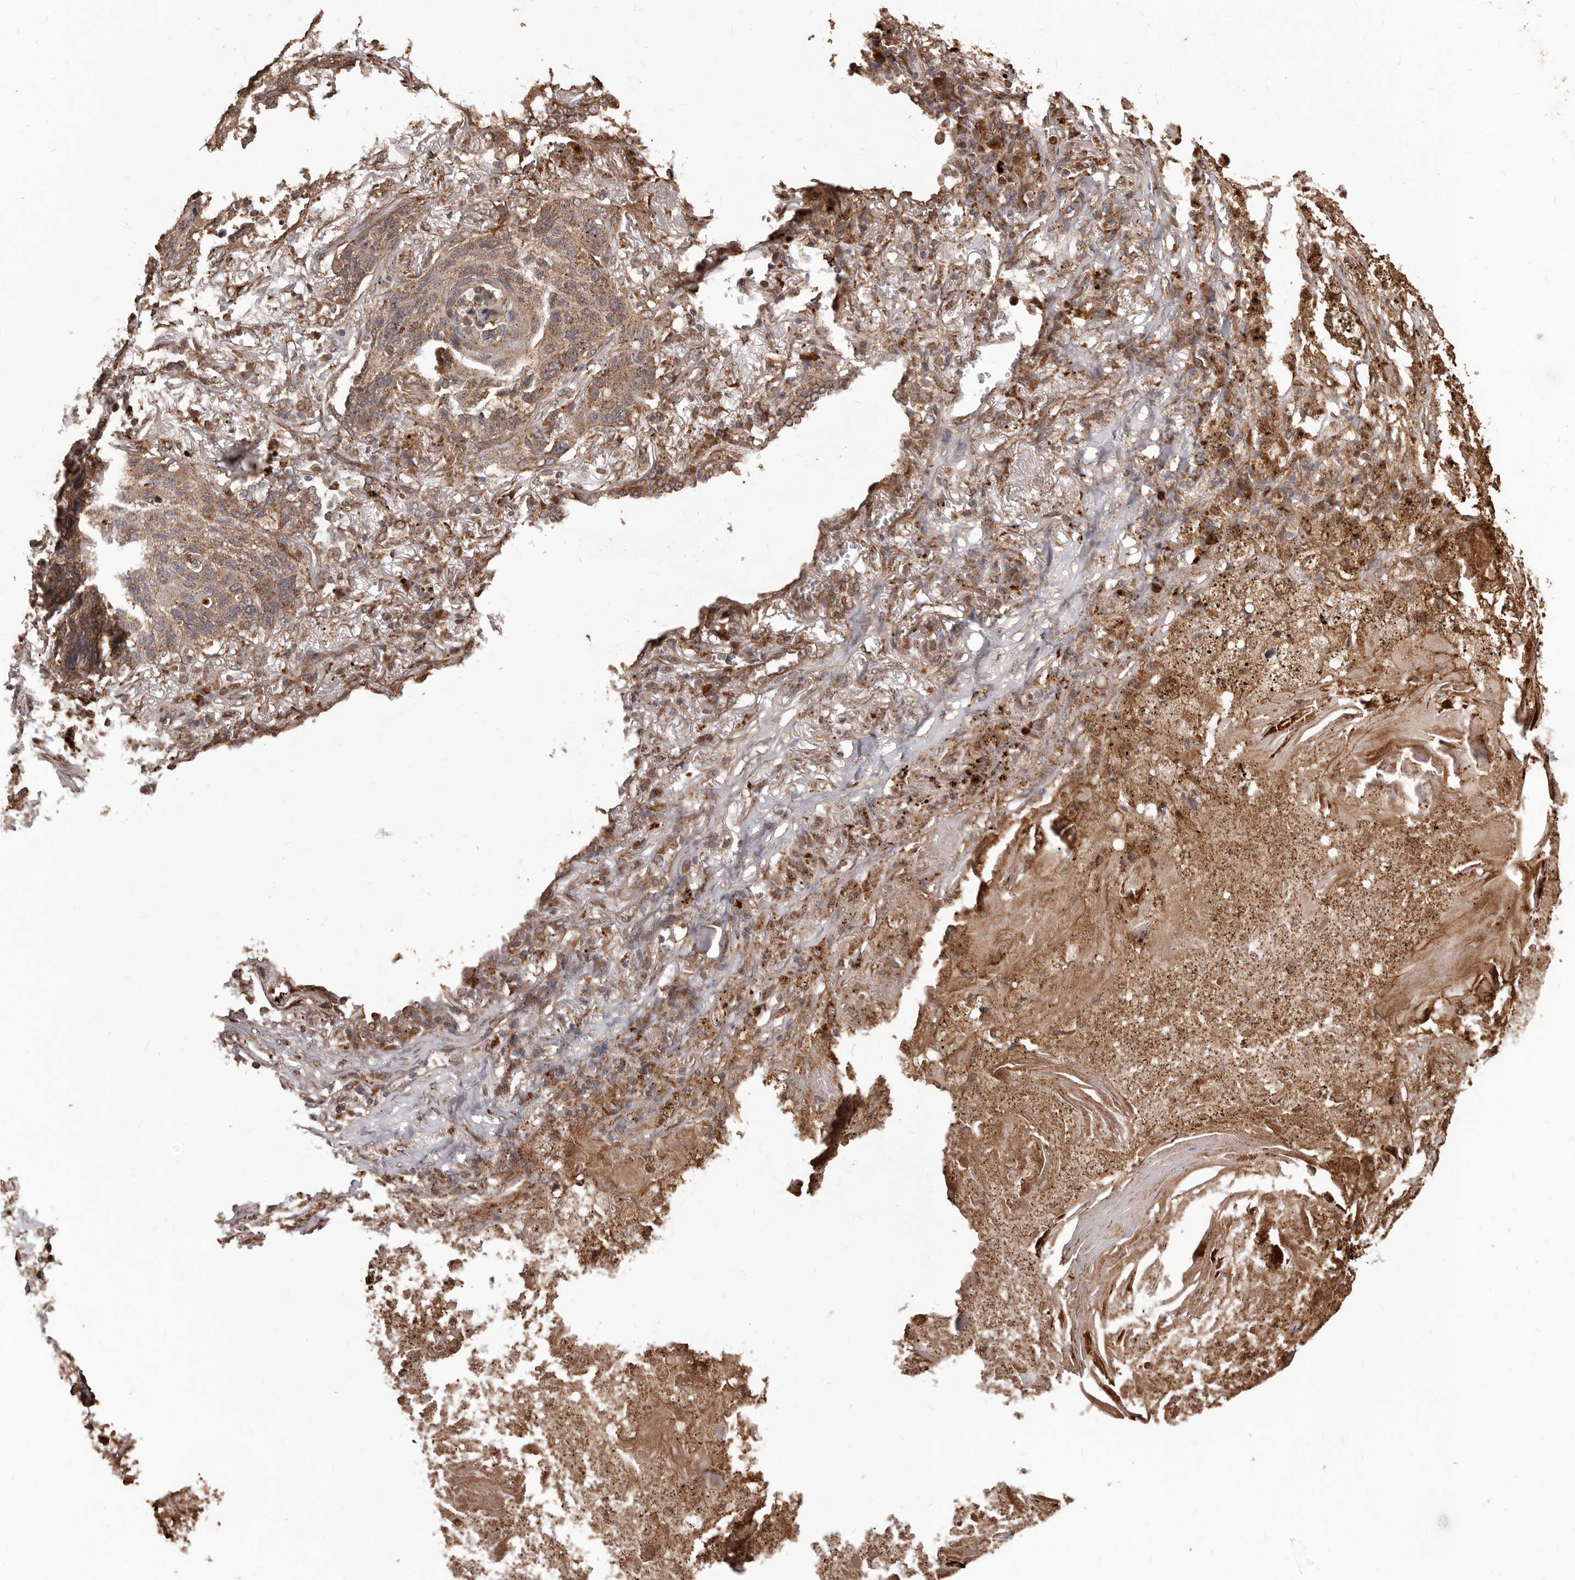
{"staining": {"intensity": "moderate", "quantity": ">75%", "location": "cytoplasmic/membranous"}, "tissue": "lung cancer", "cell_type": "Tumor cells", "image_type": "cancer", "snomed": [{"axis": "morphology", "description": "Squamous cell carcinoma, NOS"}, {"axis": "topography", "description": "Lung"}], "caption": "Immunohistochemistry of lung cancer (squamous cell carcinoma) demonstrates medium levels of moderate cytoplasmic/membranous expression in about >75% of tumor cells.", "gene": "MTO1", "patient": {"sex": "female", "age": 63}}